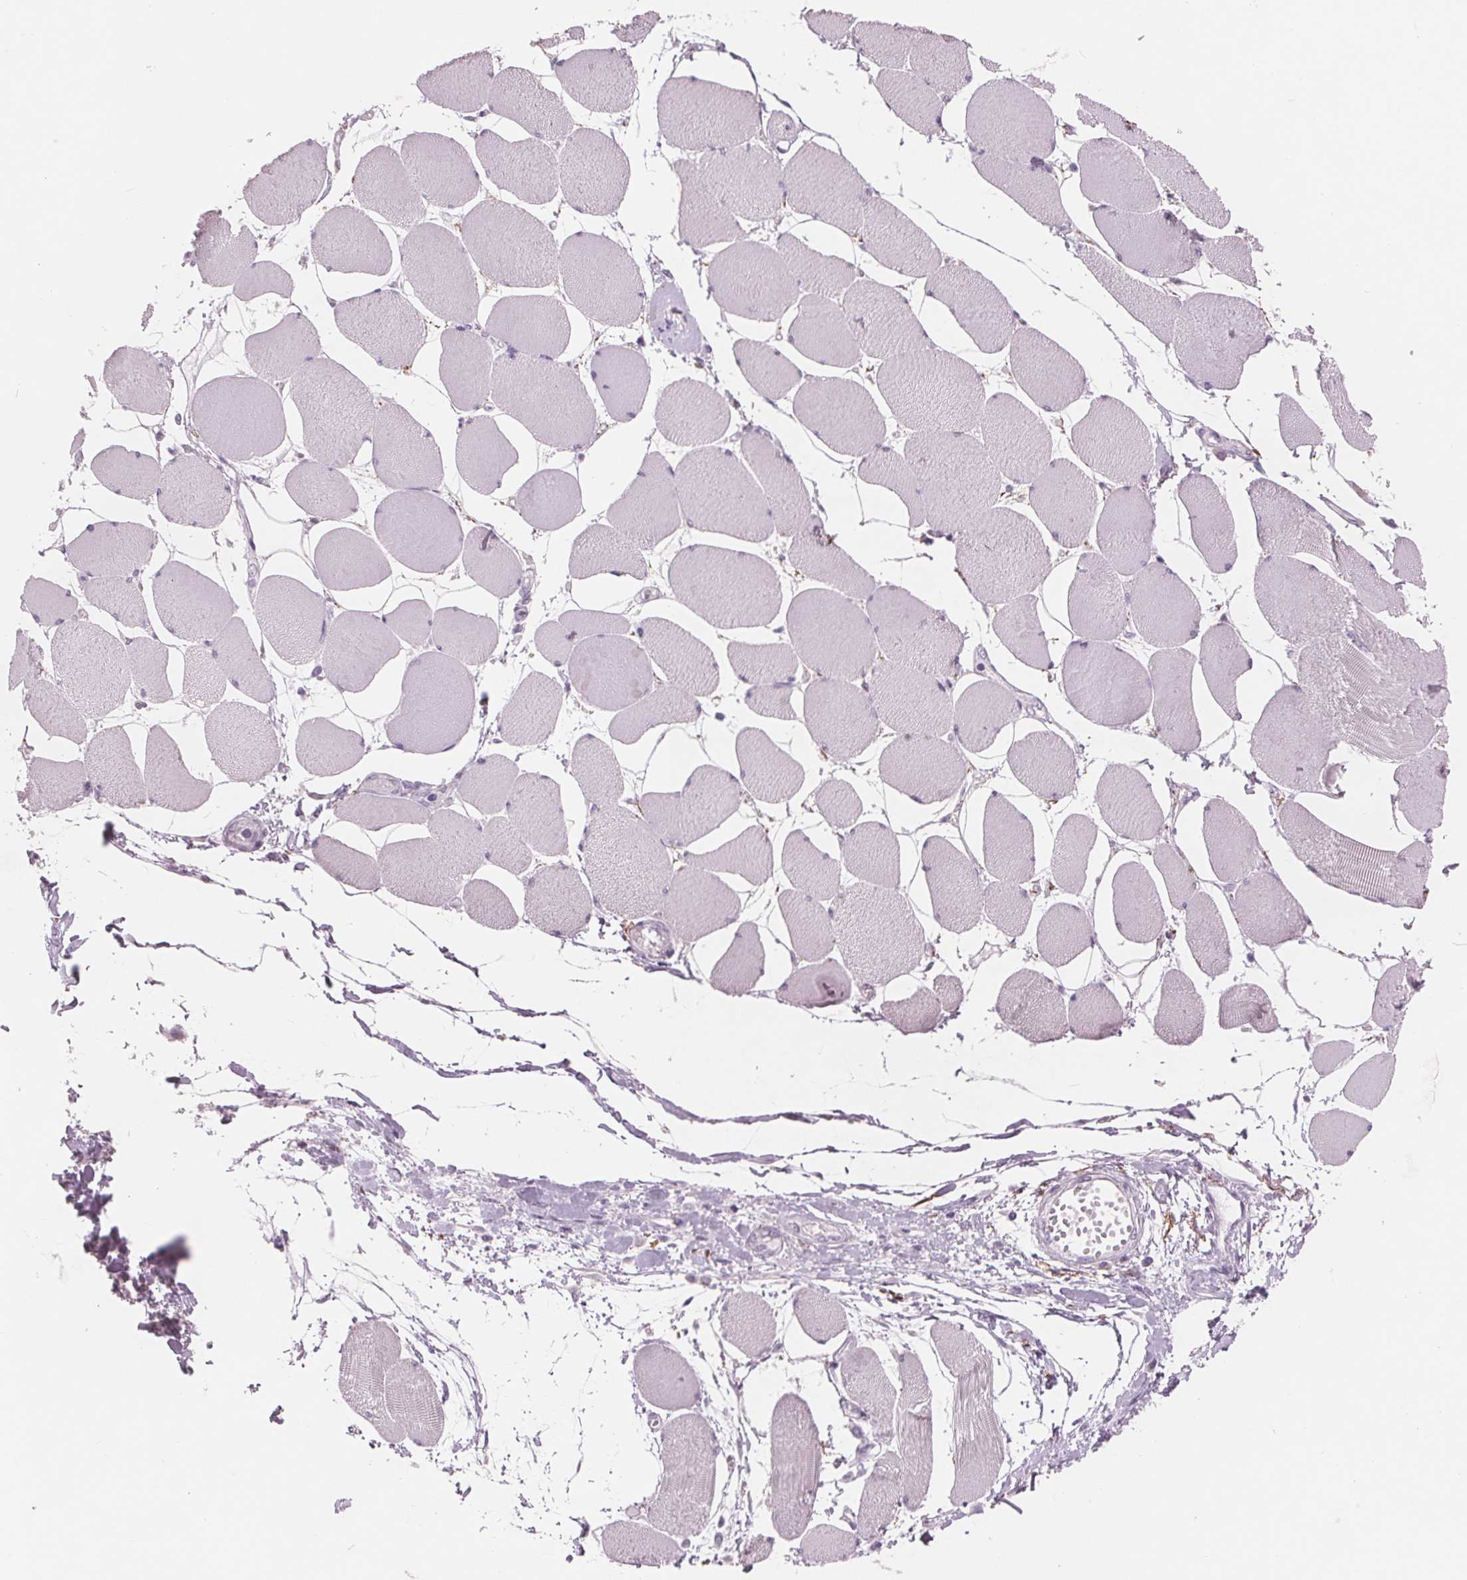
{"staining": {"intensity": "negative", "quantity": "none", "location": "none"}, "tissue": "skeletal muscle", "cell_type": "Myocytes", "image_type": "normal", "snomed": [{"axis": "morphology", "description": "Normal tissue, NOS"}, {"axis": "topography", "description": "Skeletal muscle"}], "caption": "A micrograph of skeletal muscle stained for a protein demonstrates no brown staining in myocytes.", "gene": "AMBP", "patient": {"sex": "female", "age": 75}}